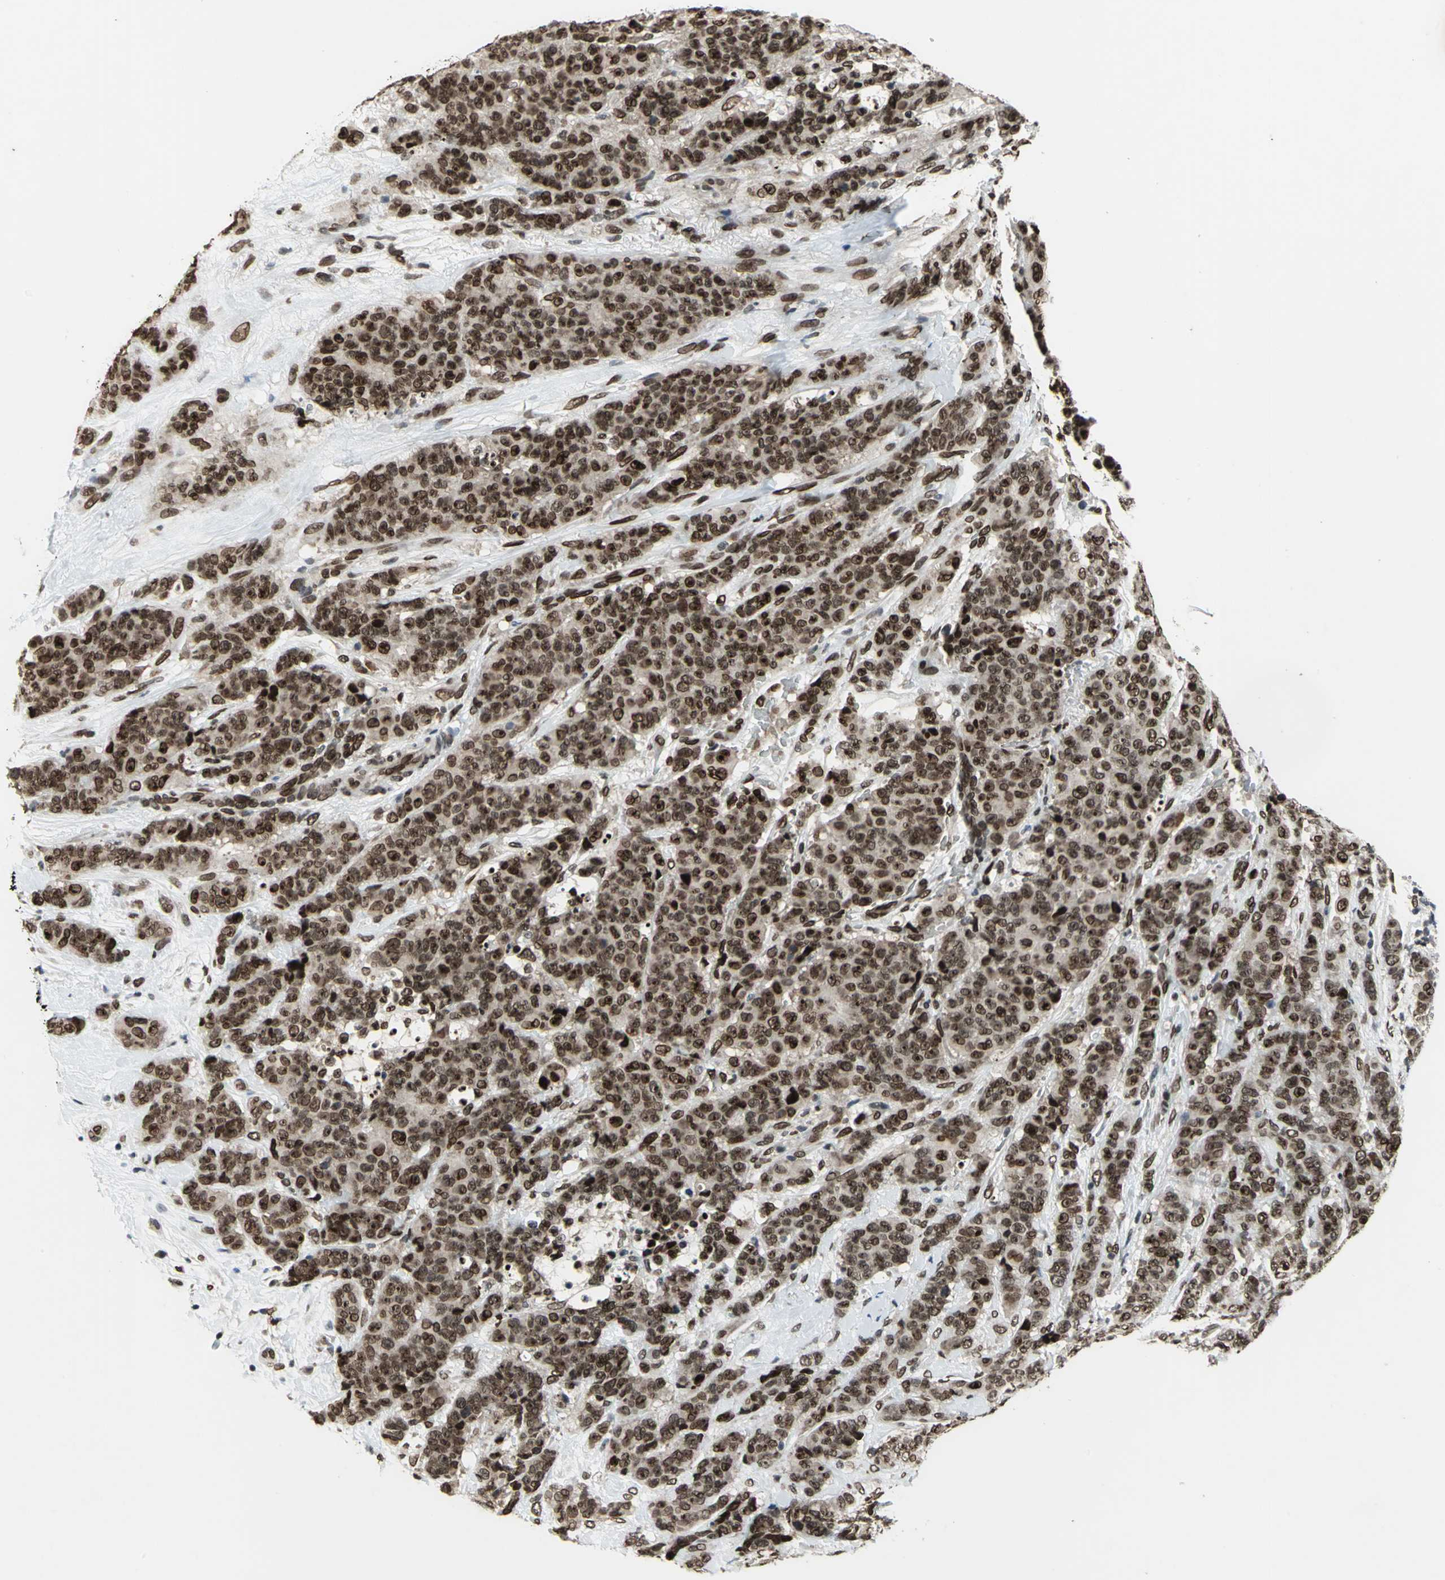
{"staining": {"intensity": "strong", "quantity": ">75%", "location": "cytoplasmic/membranous,nuclear"}, "tissue": "breast cancer", "cell_type": "Tumor cells", "image_type": "cancer", "snomed": [{"axis": "morphology", "description": "Duct carcinoma"}, {"axis": "topography", "description": "Breast"}], "caption": "Protein expression analysis of human breast cancer (infiltrating ductal carcinoma) reveals strong cytoplasmic/membranous and nuclear positivity in about >75% of tumor cells.", "gene": "ISY1", "patient": {"sex": "female", "age": 40}}